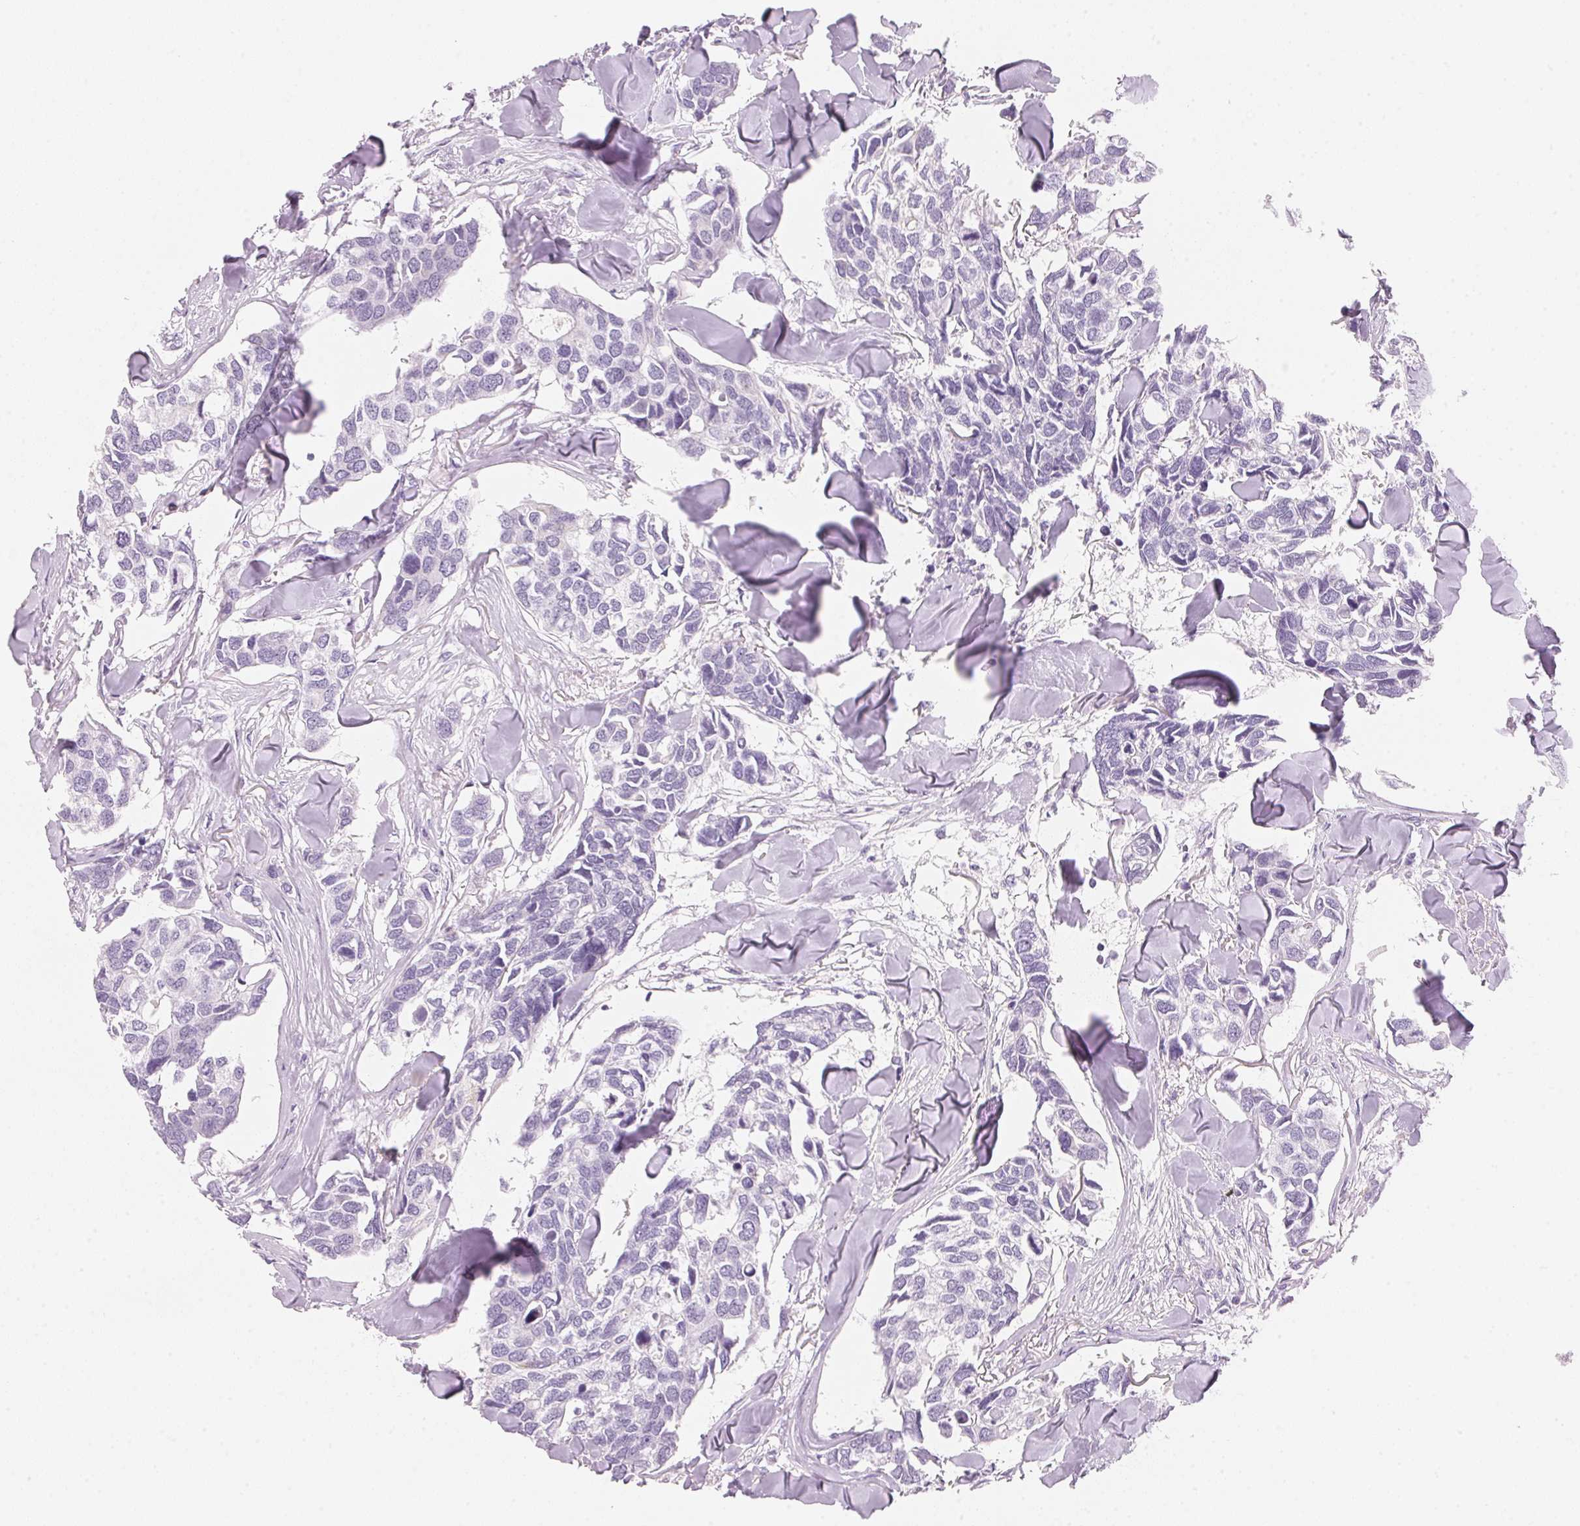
{"staining": {"intensity": "negative", "quantity": "none", "location": "none"}, "tissue": "breast cancer", "cell_type": "Tumor cells", "image_type": "cancer", "snomed": [{"axis": "morphology", "description": "Duct carcinoma"}, {"axis": "topography", "description": "Breast"}], "caption": "A photomicrograph of human breast cancer is negative for staining in tumor cells.", "gene": "HOXB13", "patient": {"sex": "female", "age": 83}}